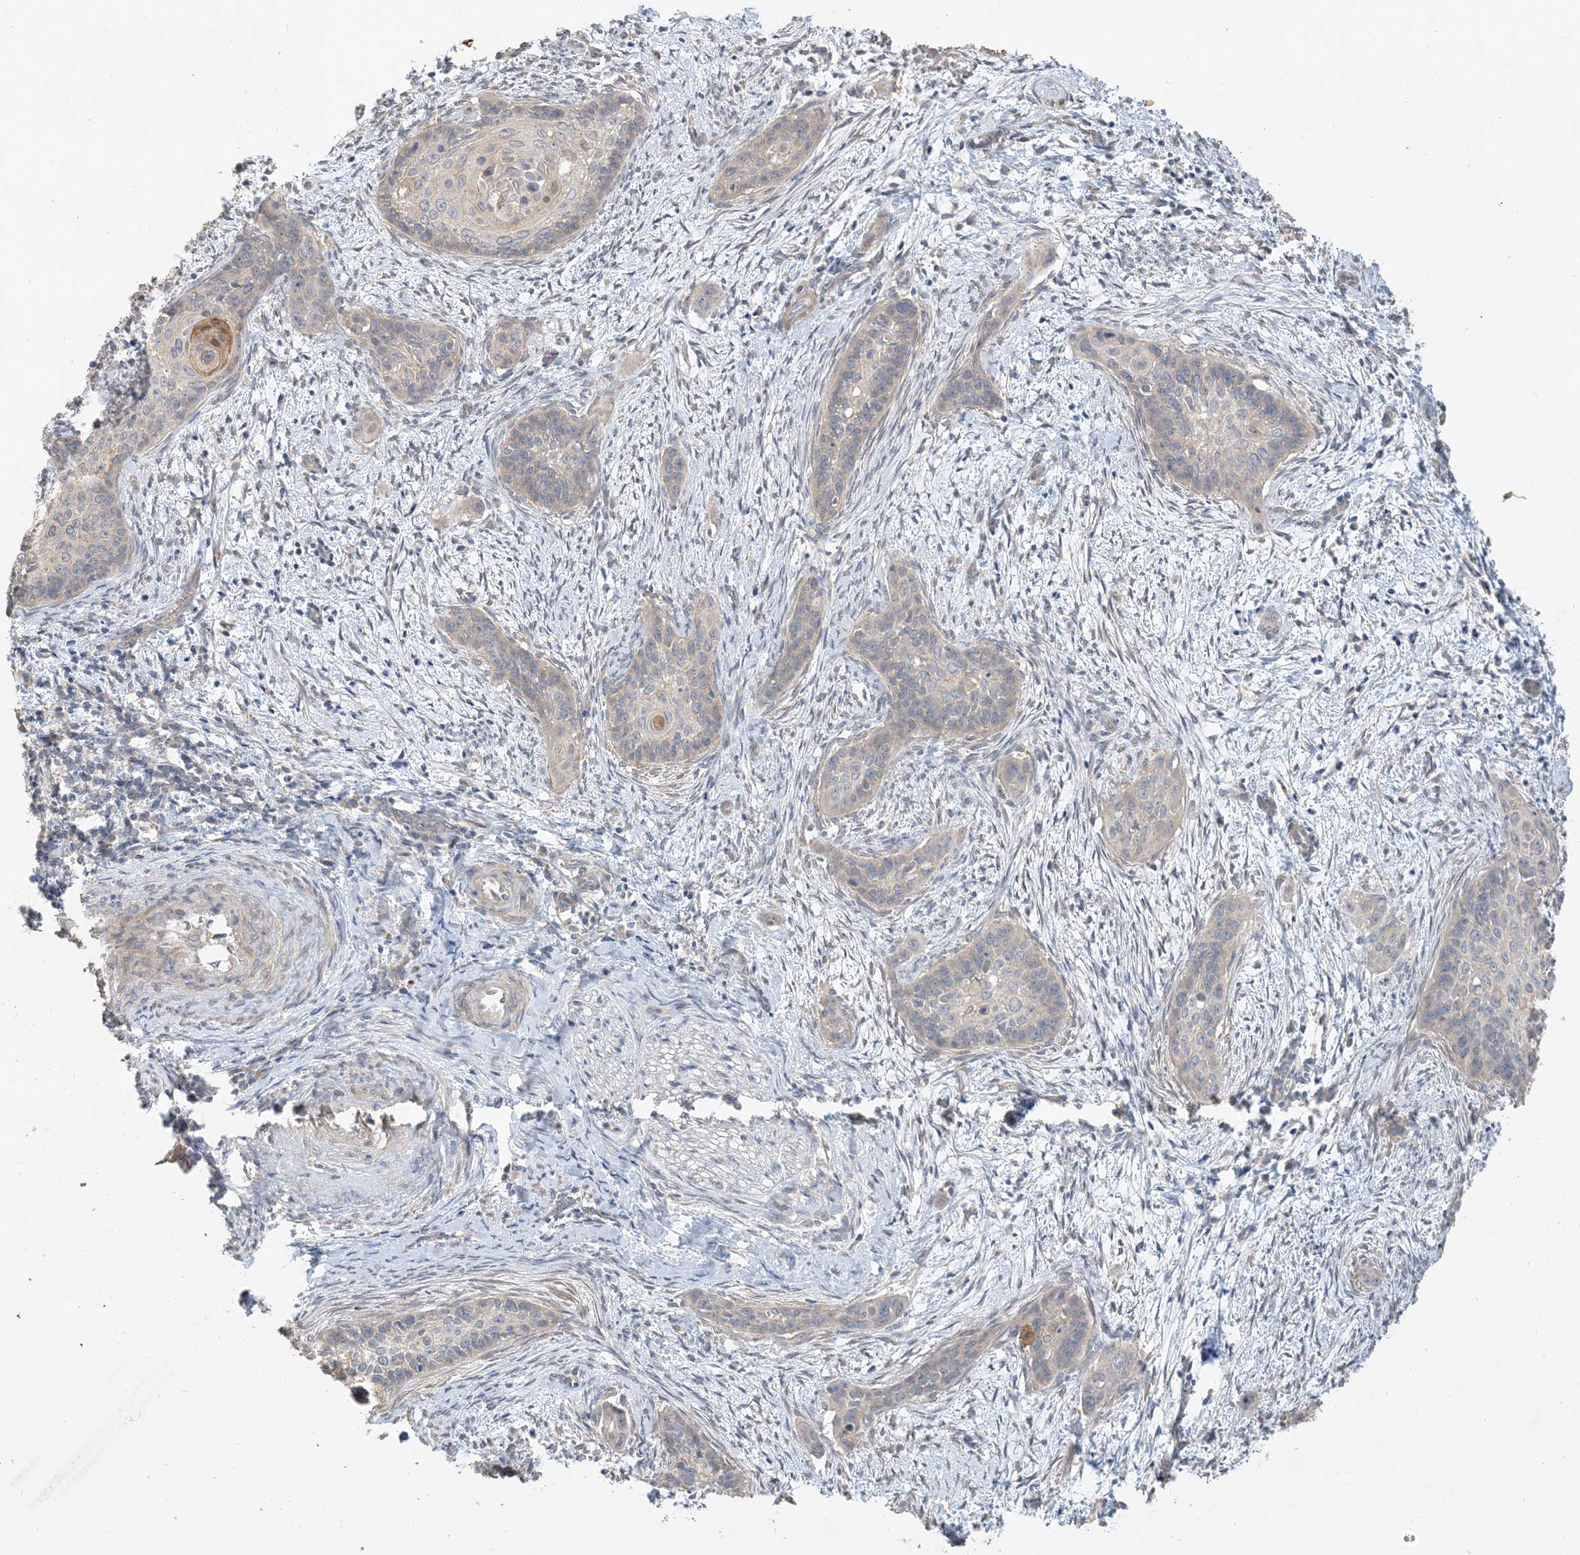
{"staining": {"intensity": "negative", "quantity": "none", "location": "none"}, "tissue": "cervical cancer", "cell_type": "Tumor cells", "image_type": "cancer", "snomed": [{"axis": "morphology", "description": "Squamous cell carcinoma, NOS"}, {"axis": "topography", "description": "Cervix"}], "caption": "An IHC micrograph of cervical squamous cell carcinoma is shown. There is no staining in tumor cells of cervical squamous cell carcinoma.", "gene": "RNF175", "patient": {"sex": "female", "age": 33}}